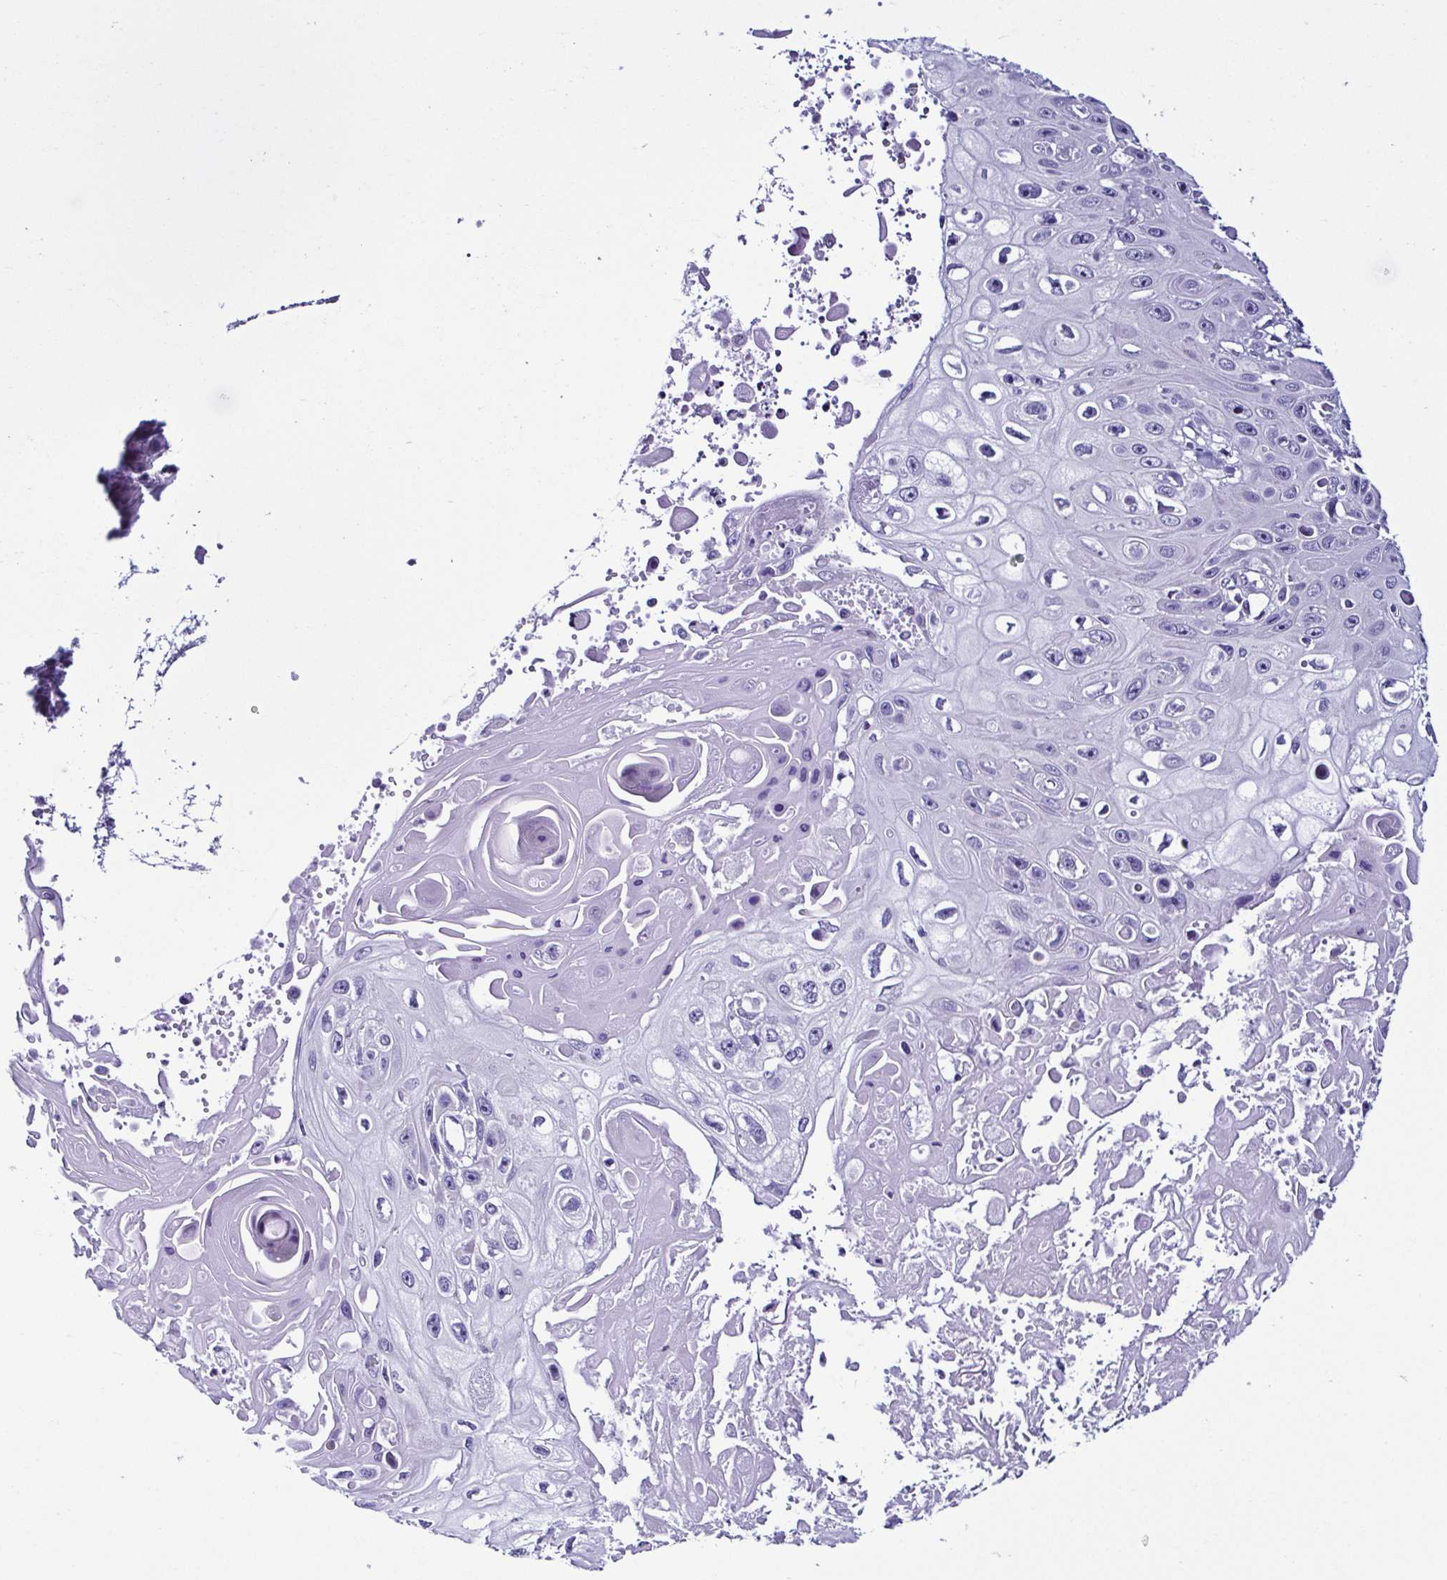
{"staining": {"intensity": "negative", "quantity": "none", "location": "none"}, "tissue": "skin cancer", "cell_type": "Tumor cells", "image_type": "cancer", "snomed": [{"axis": "morphology", "description": "Squamous cell carcinoma, NOS"}, {"axis": "topography", "description": "Skin"}], "caption": "Skin squamous cell carcinoma stained for a protein using IHC reveals no expression tumor cells.", "gene": "SRL", "patient": {"sex": "male", "age": 82}}